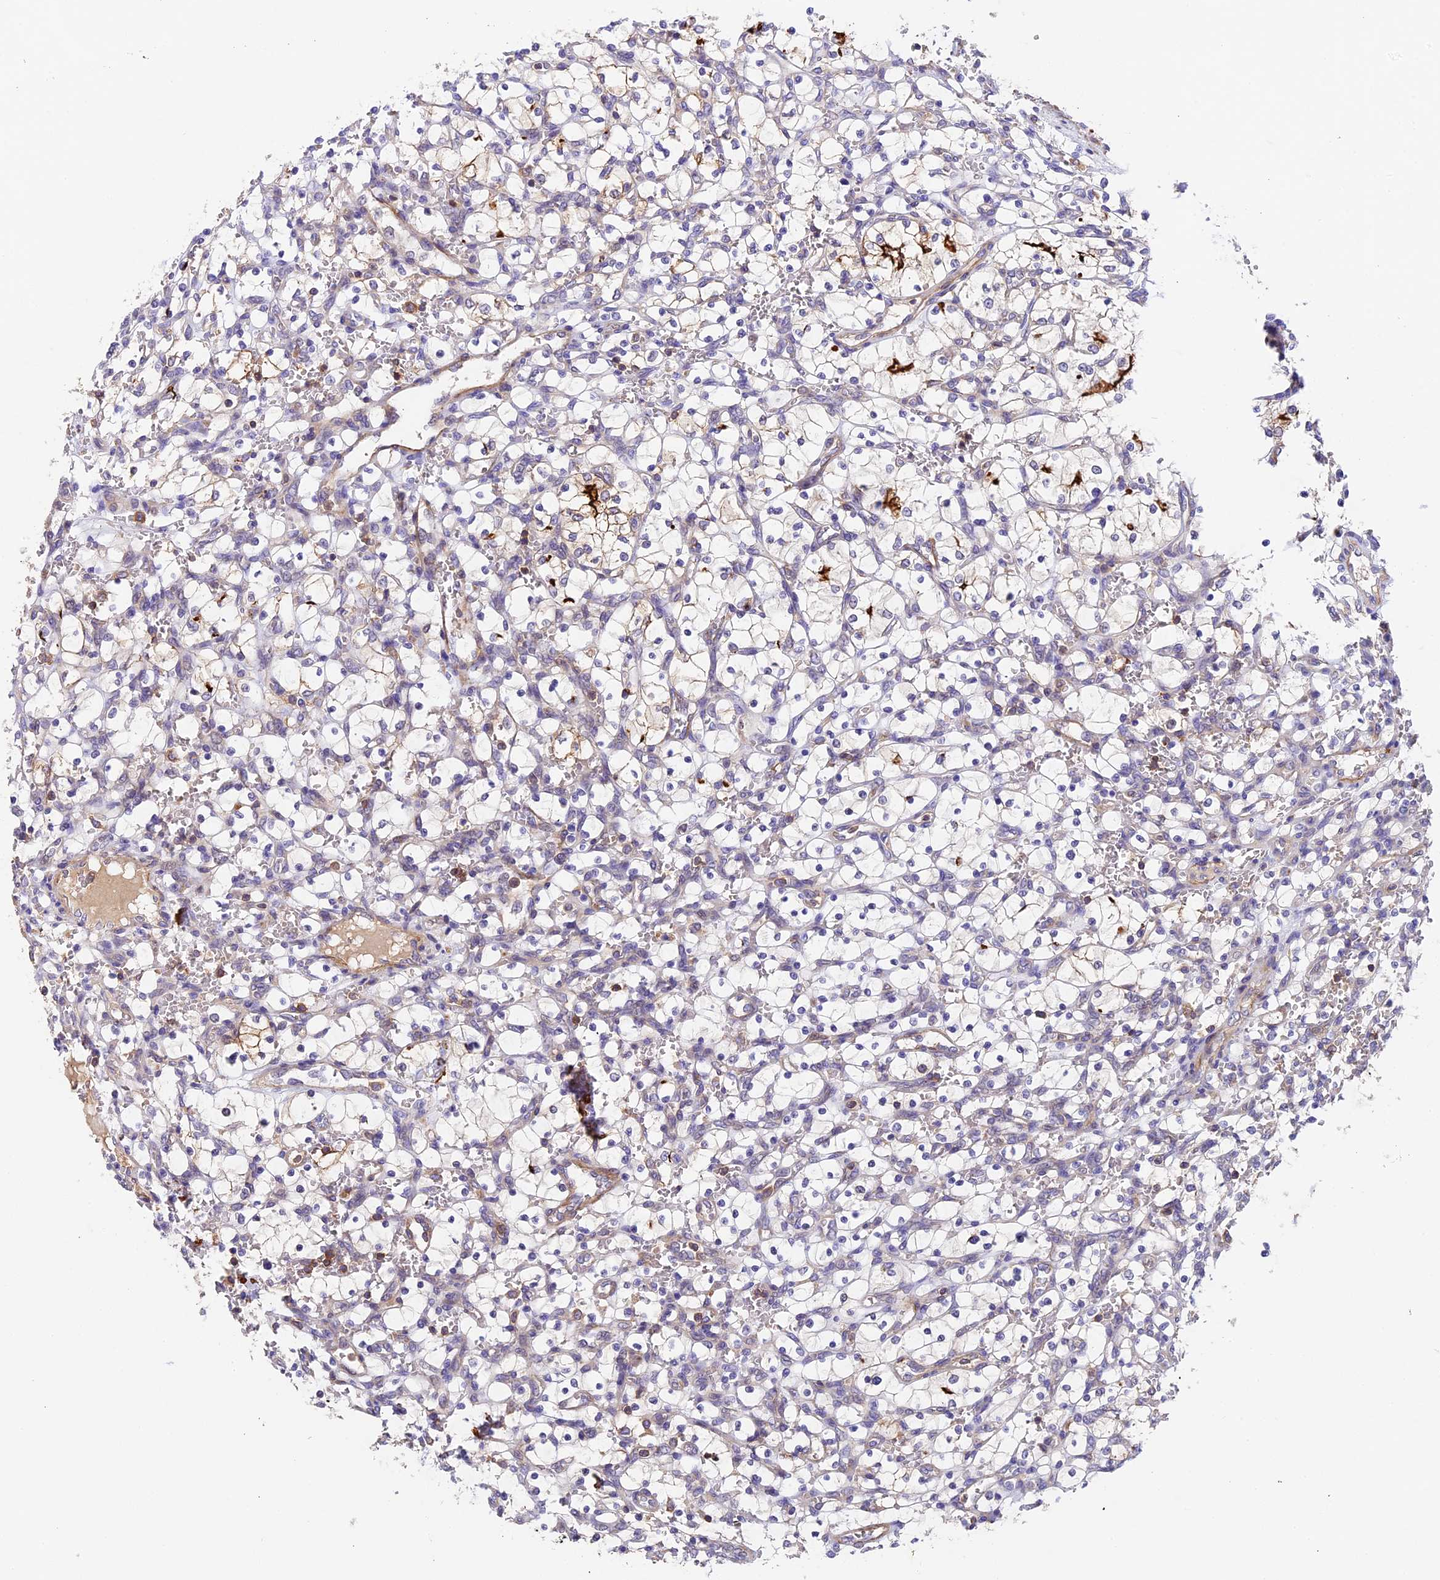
{"staining": {"intensity": "negative", "quantity": "none", "location": "none"}, "tissue": "renal cancer", "cell_type": "Tumor cells", "image_type": "cancer", "snomed": [{"axis": "morphology", "description": "Adenocarcinoma, NOS"}, {"axis": "topography", "description": "Kidney"}], "caption": "Immunohistochemistry micrograph of human renal cancer stained for a protein (brown), which displays no staining in tumor cells.", "gene": "TBC1D1", "patient": {"sex": "female", "age": 69}}